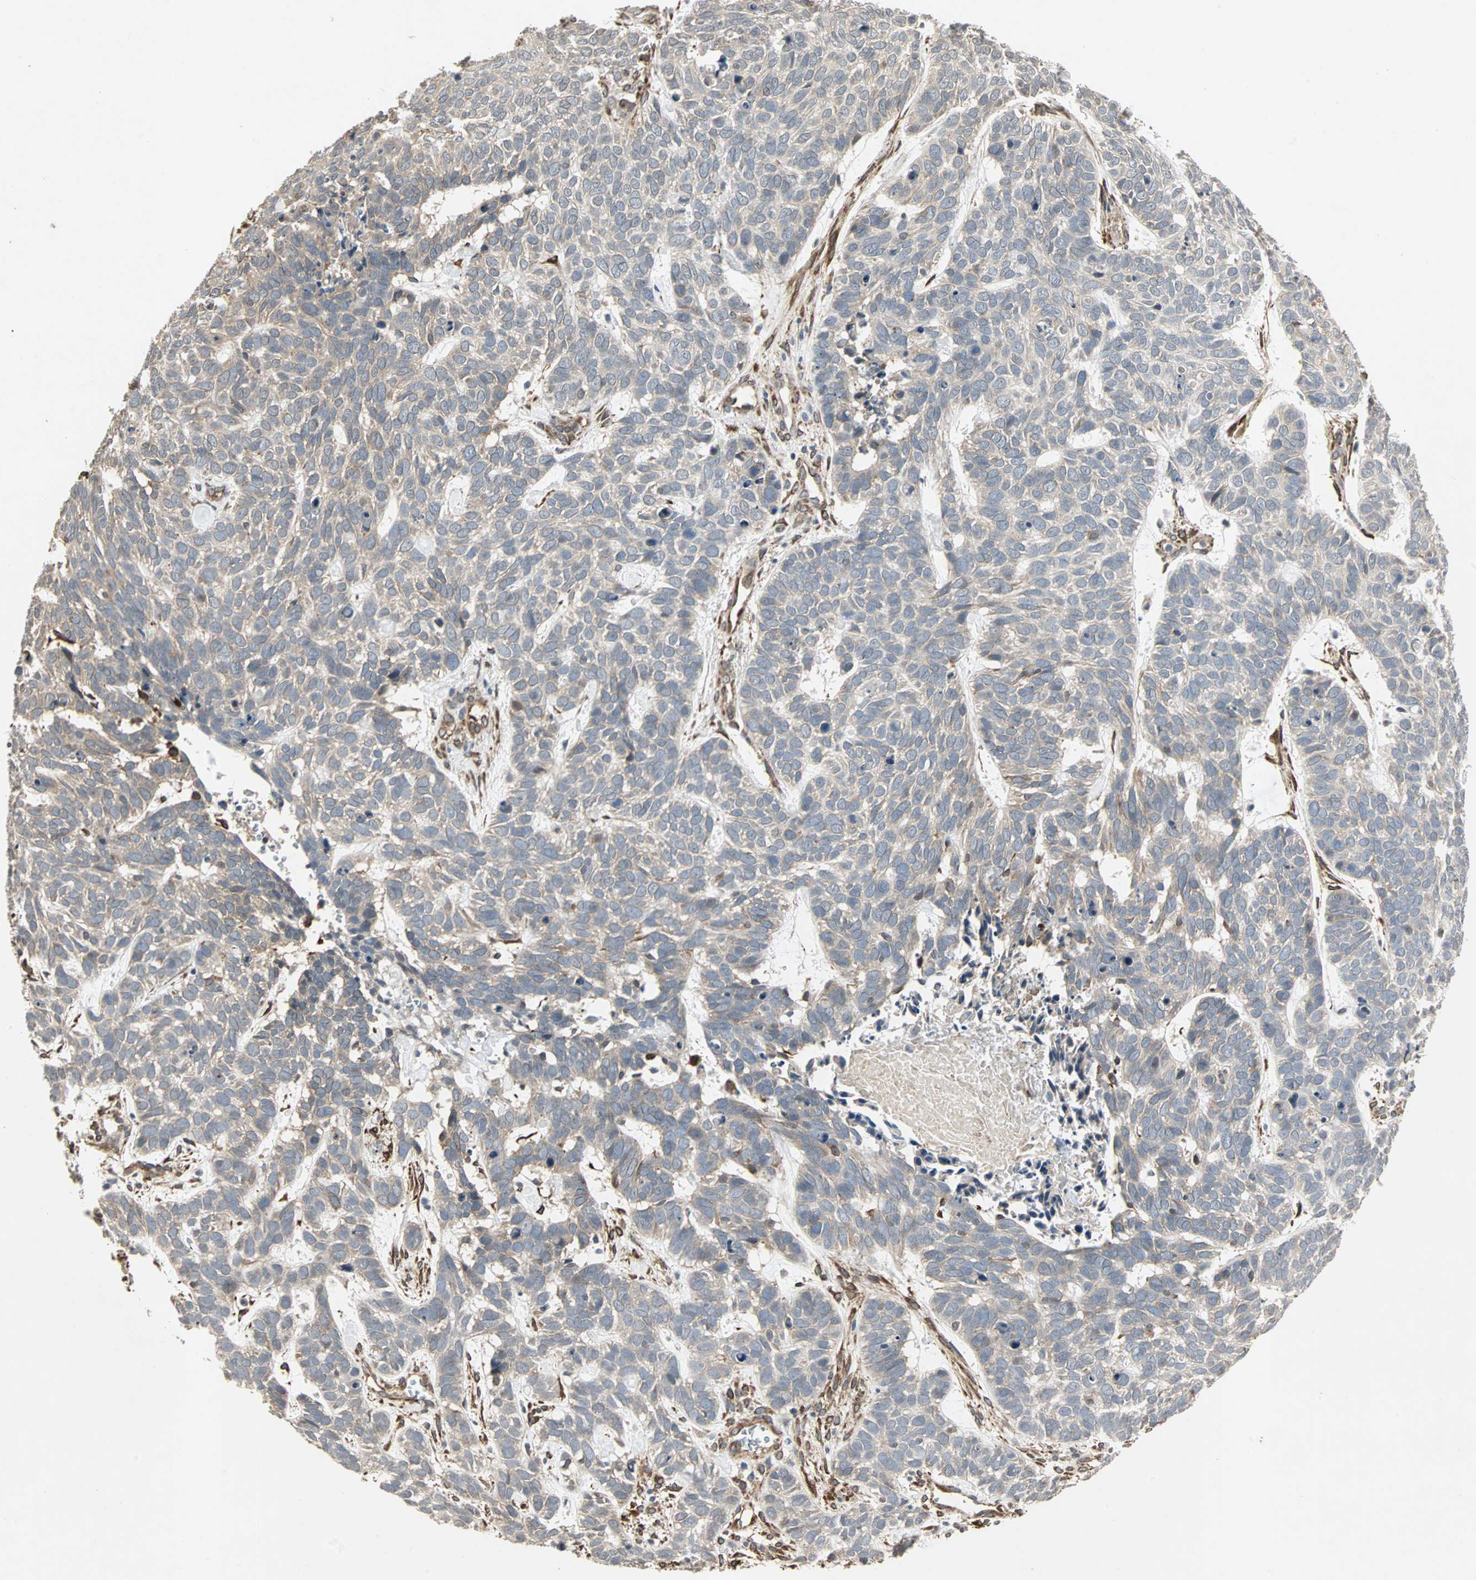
{"staining": {"intensity": "weak", "quantity": "25%-75%", "location": "cytoplasmic/membranous"}, "tissue": "skin cancer", "cell_type": "Tumor cells", "image_type": "cancer", "snomed": [{"axis": "morphology", "description": "Basal cell carcinoma"}, {"axis": "topography", "description": "Skin"}], "caption": "A brown stain labels weak cytoplasmic/membranous expression of a protein in skin cancer tumor cells. (IHC, brightfield microscopy, high magnification).", "gene": "TRPV4", "patient": {"sex": "male", "age": 87}}